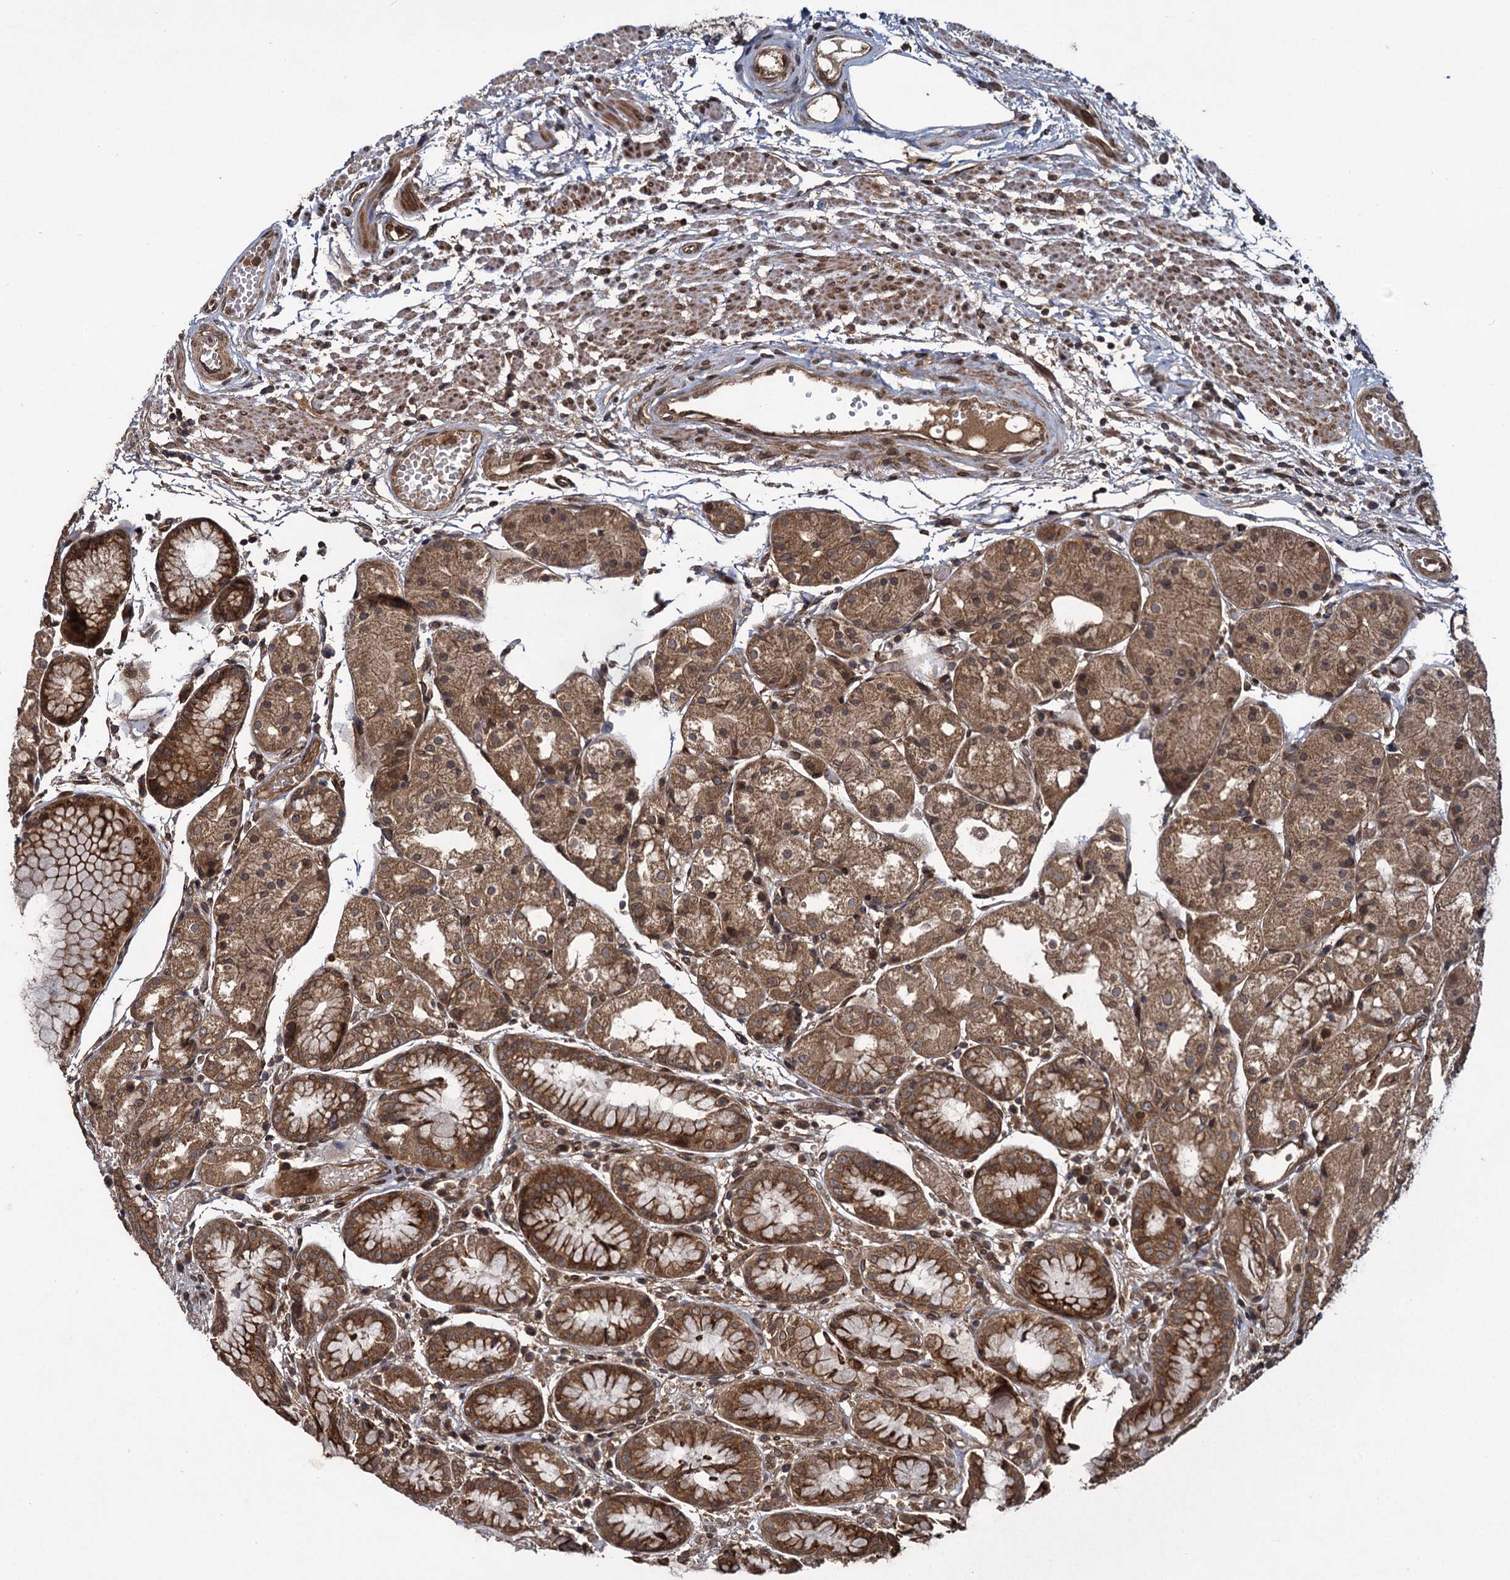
{"staining": {"intensity": "strong", "quantity": ">75%", "location": "cytoplasmic/membranous"}, "tissue": "stomach", "cell_type": "Glandular cells", "image_type": "normal", "snomed": [{"axis": "morphology", "description": "Normal tissue, NOS"}, {"axis": "topography", "description": "Stomach, upper"}], "caption": "Immunohistochemical staining of unremarkable human stomach demonstrates strong cytoplasmic/membranous protein staining in about >75% of glandular cells.", "gene": "DCP1B", "patient": {"sex": "male", "age": 72}}